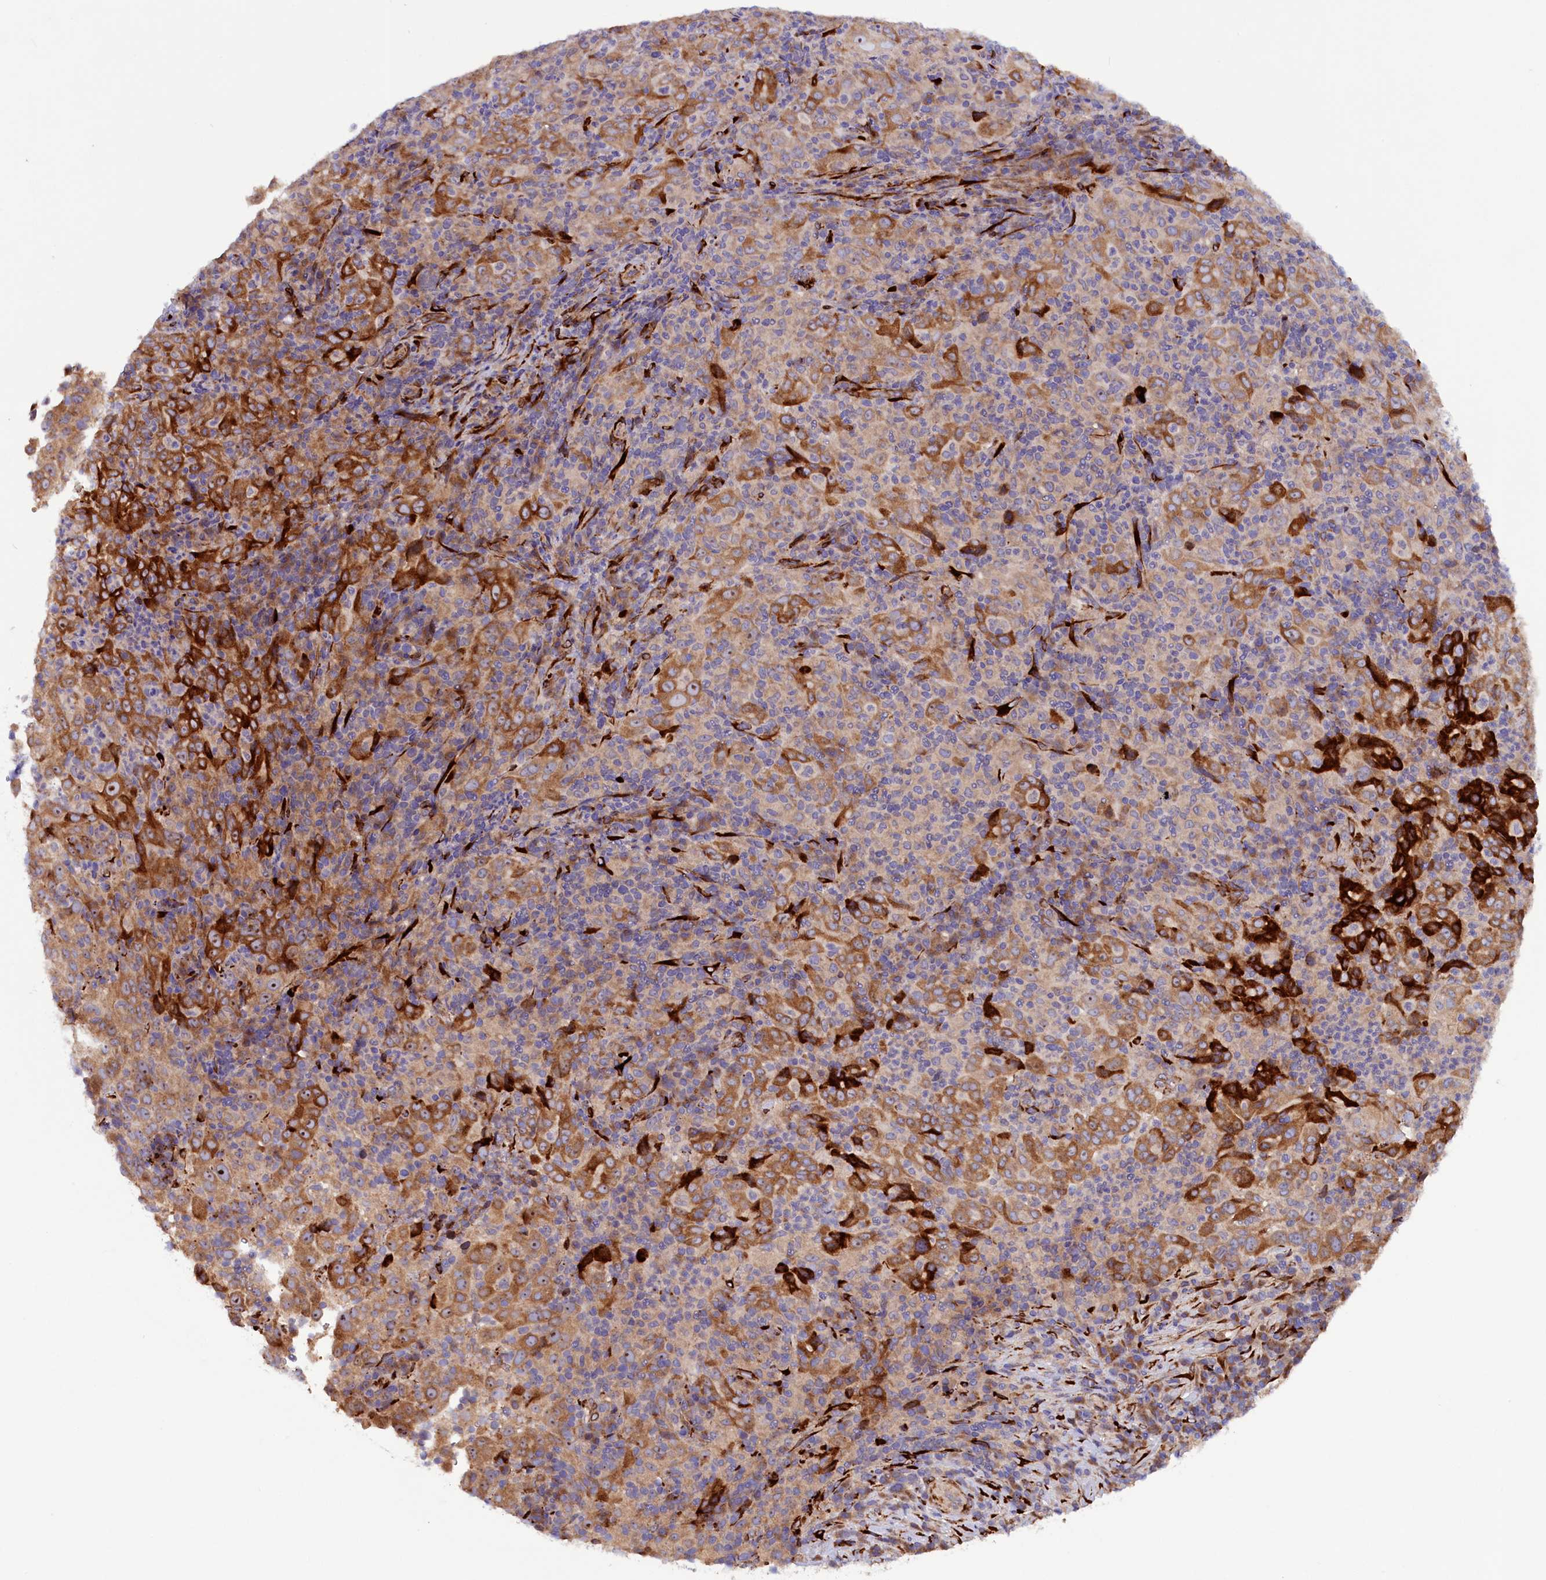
{"staining": {"intensity": "strong", "quantity": "25%-75%", "location": "cytoplasmic/membranous,nuclear"}, "tissue": "pancreatic cancer", "cell_type": "Tumor cells", "image_type": "cancer", "snomed": [{"axis": "morphology", "description": "Adenocarcinoma, NOS"}, {"axis": "topography", "description": "Pancreas"}], "caption": "An immunohistochemistry image of neoplastic tissue is shown. Protein staining in brown labels strong cytoplasmic/membranous and nuclear positivity in pancreatic cancer (adenocarcinoma) within tumor cells.", "gene": "ARRDC4", "patient": {"sex": "male", "age": 63}}